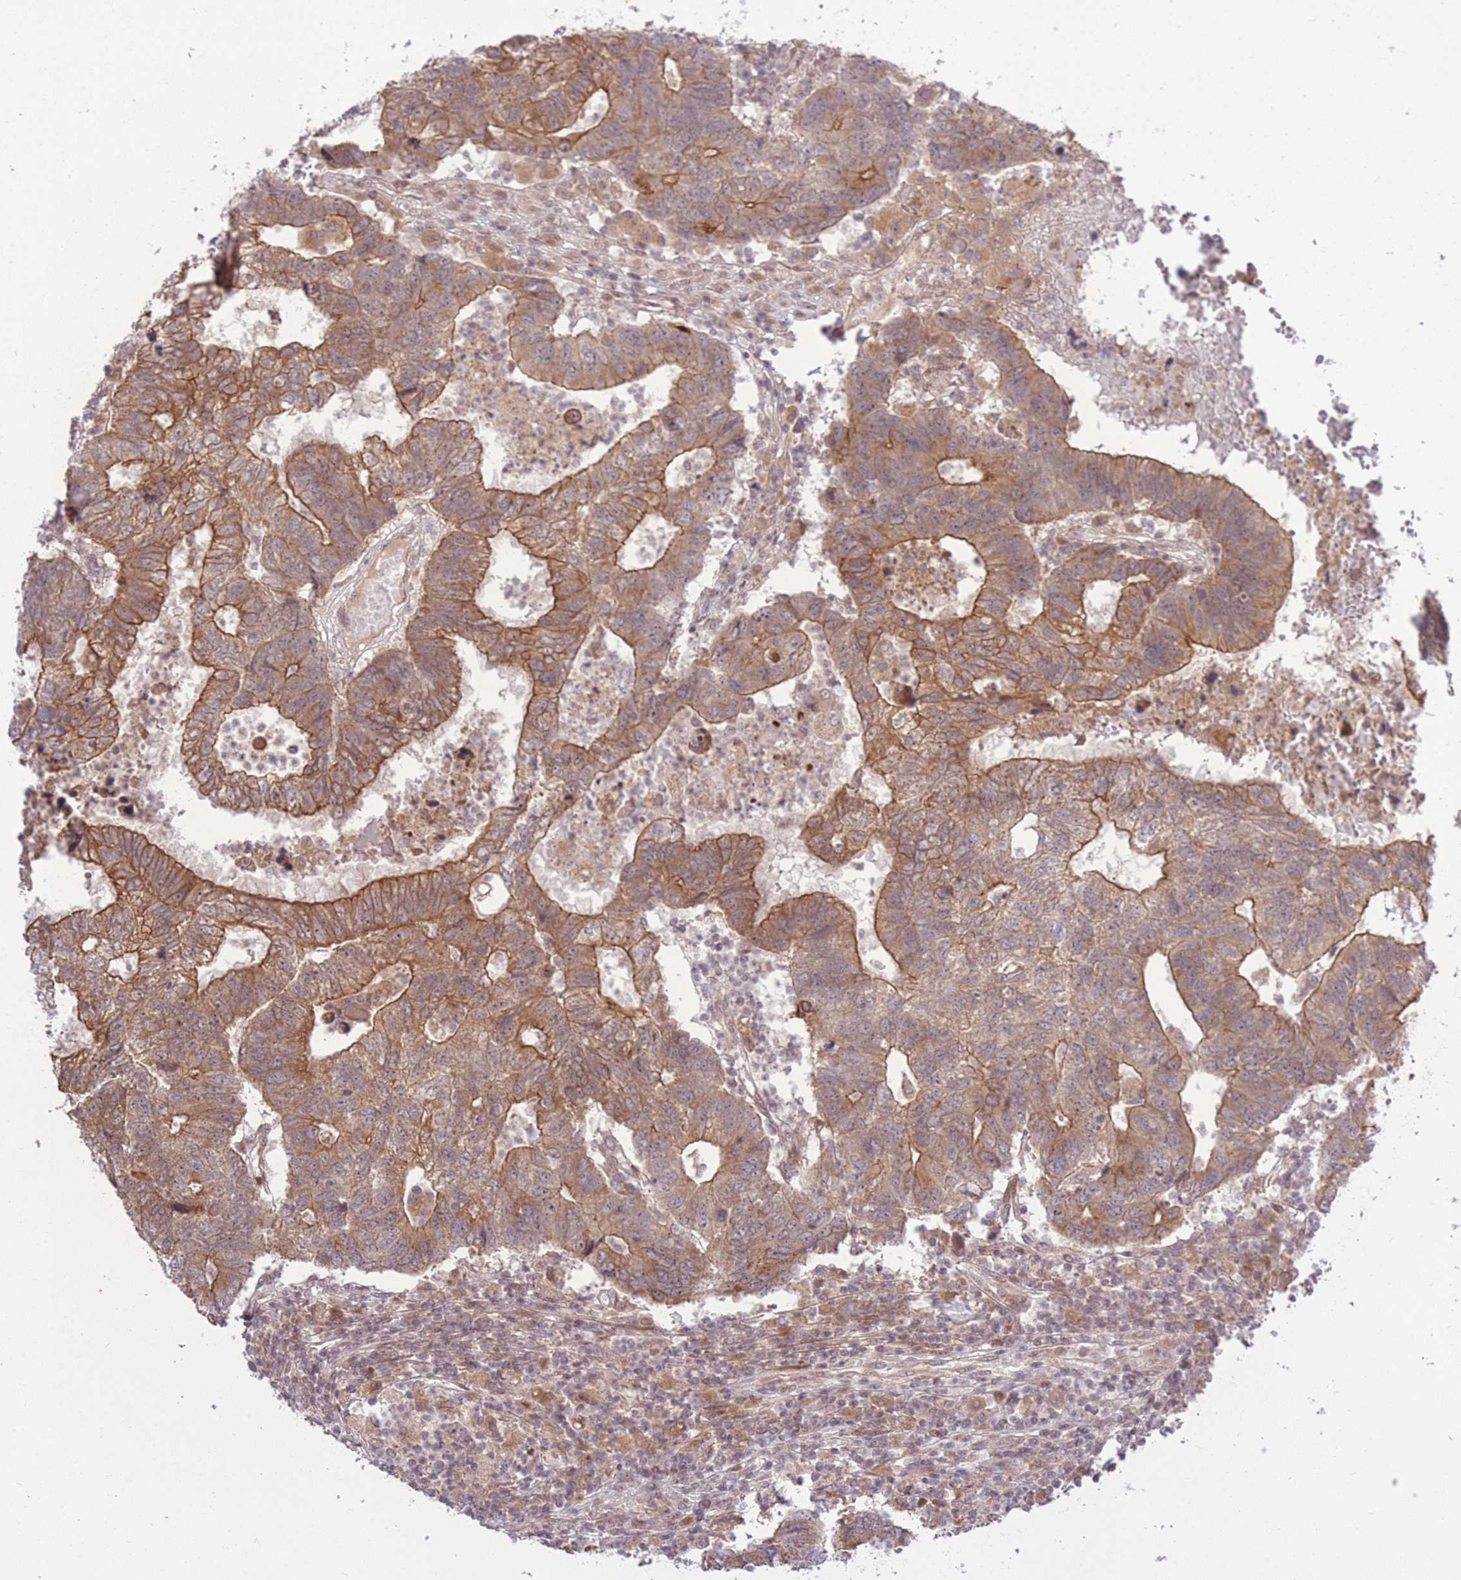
{"staining": {"intensity": "moderate", "quantity": ">75%", "location": "cytoplasmic/membranous"}, "tissue": "colorectal cancer", "cell_type": "Tumor cells", "image_type": "cancer", "snomed": [{"axis": "morphology", "description": "Adenocarcinoma, NOS"}, {"axis": "topography", "description": "Colon"}], "caption": "Colorectal cancer was stained to show a protein in brown. There is medium levels of moderate cytoplasmic/membranous staining in about >75% of tumor cells. Nuclei are stained in blue.", "gene": "ZNF391", "patient": {"sex": "female", "age": 48}}